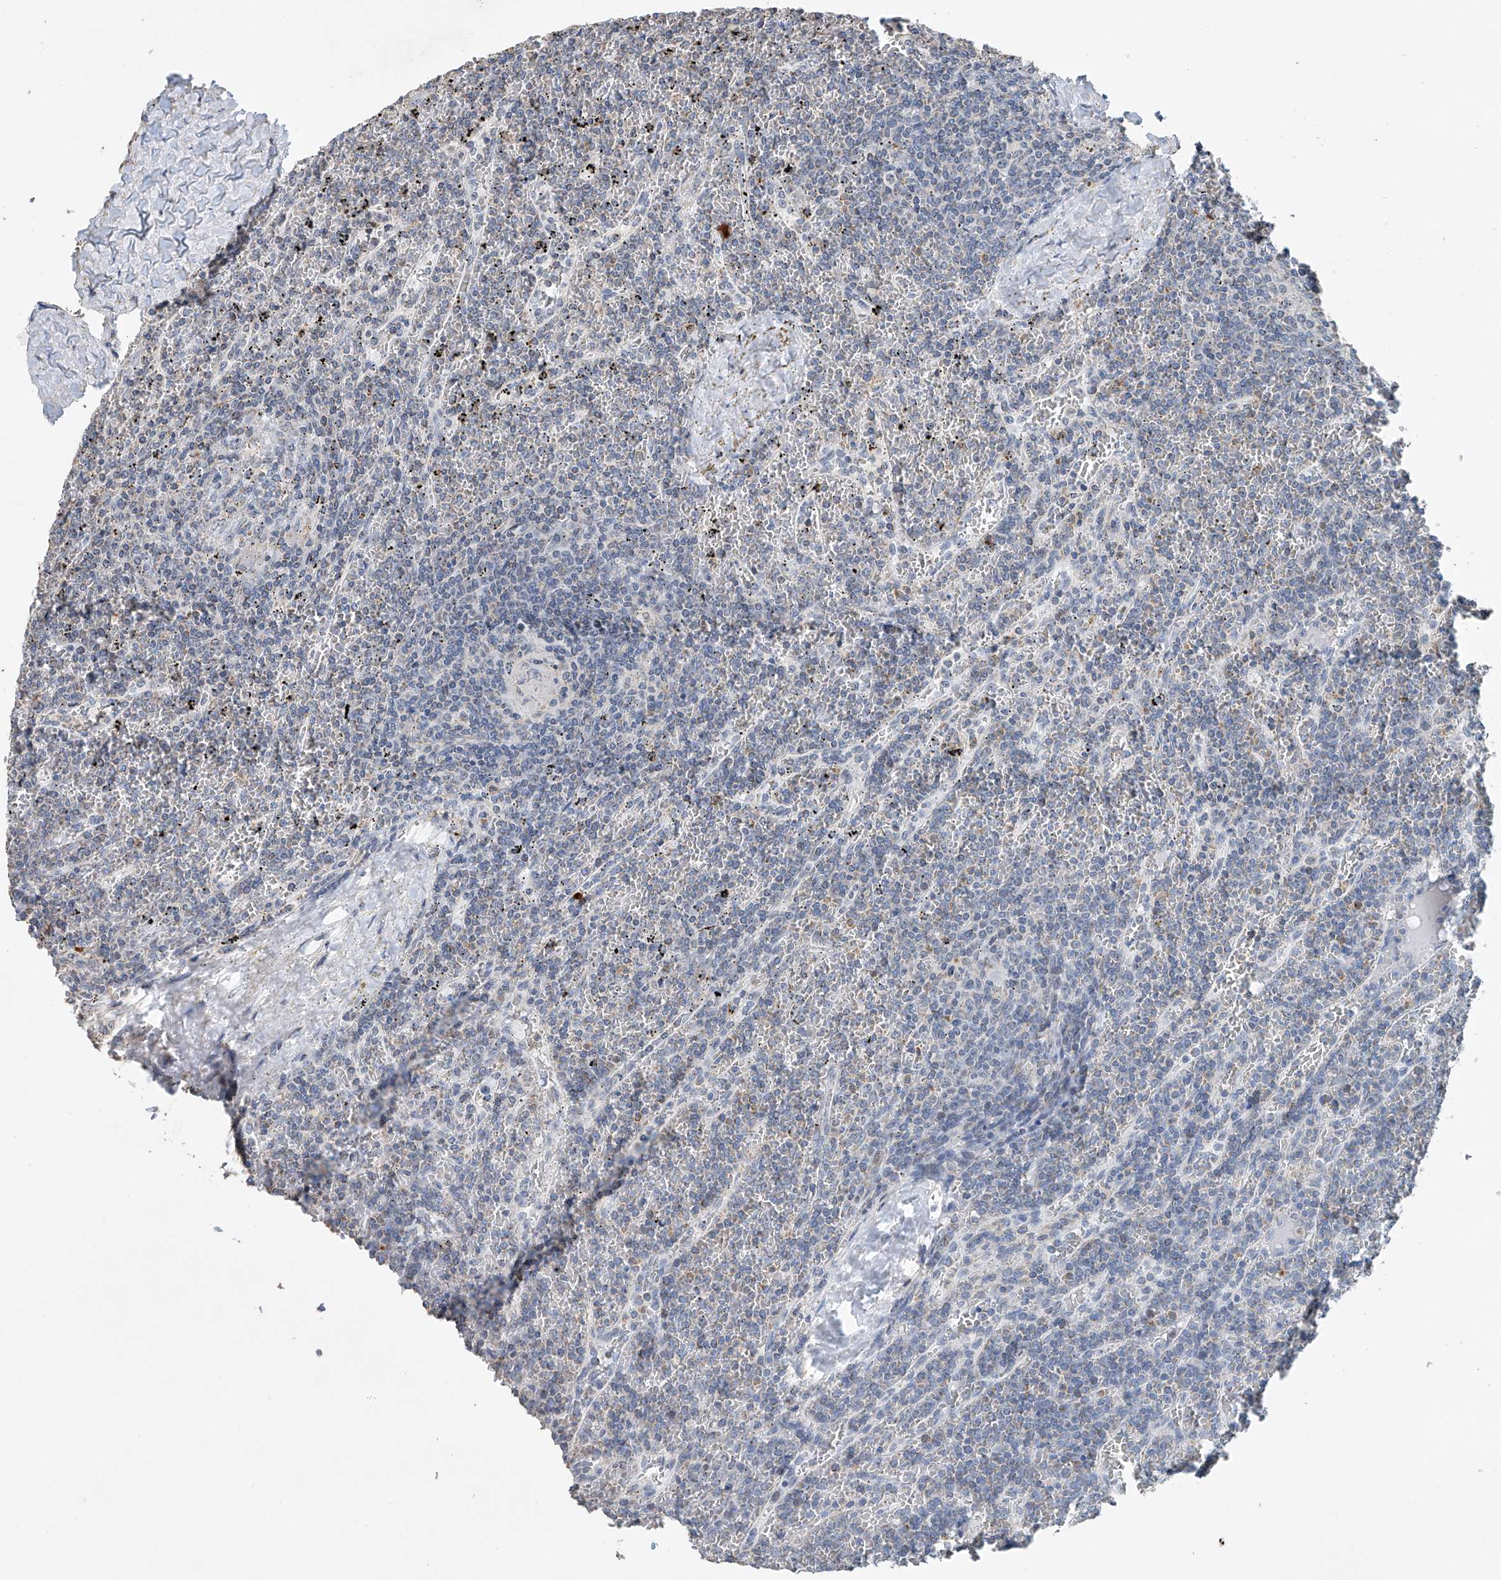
{"staining": {"intensity": "negative", "quantity": "none", "location": "none"}, "tissue": "lymphoma", "cell_type": "Tumor cells", "image_type": "cancer", "snomed": [{"axis": "morphology", "description": "Malignant lymphoma, non-Hodgkin's type, Low grade"}, {"axis": "topography", "description": "Spleen"}], "caption": "This is an IHC photomicrograph of lymphoma. There is no expression in tumor cells.", "gene": "KLF15", "patient": {"sex": "female", "age": 19}}